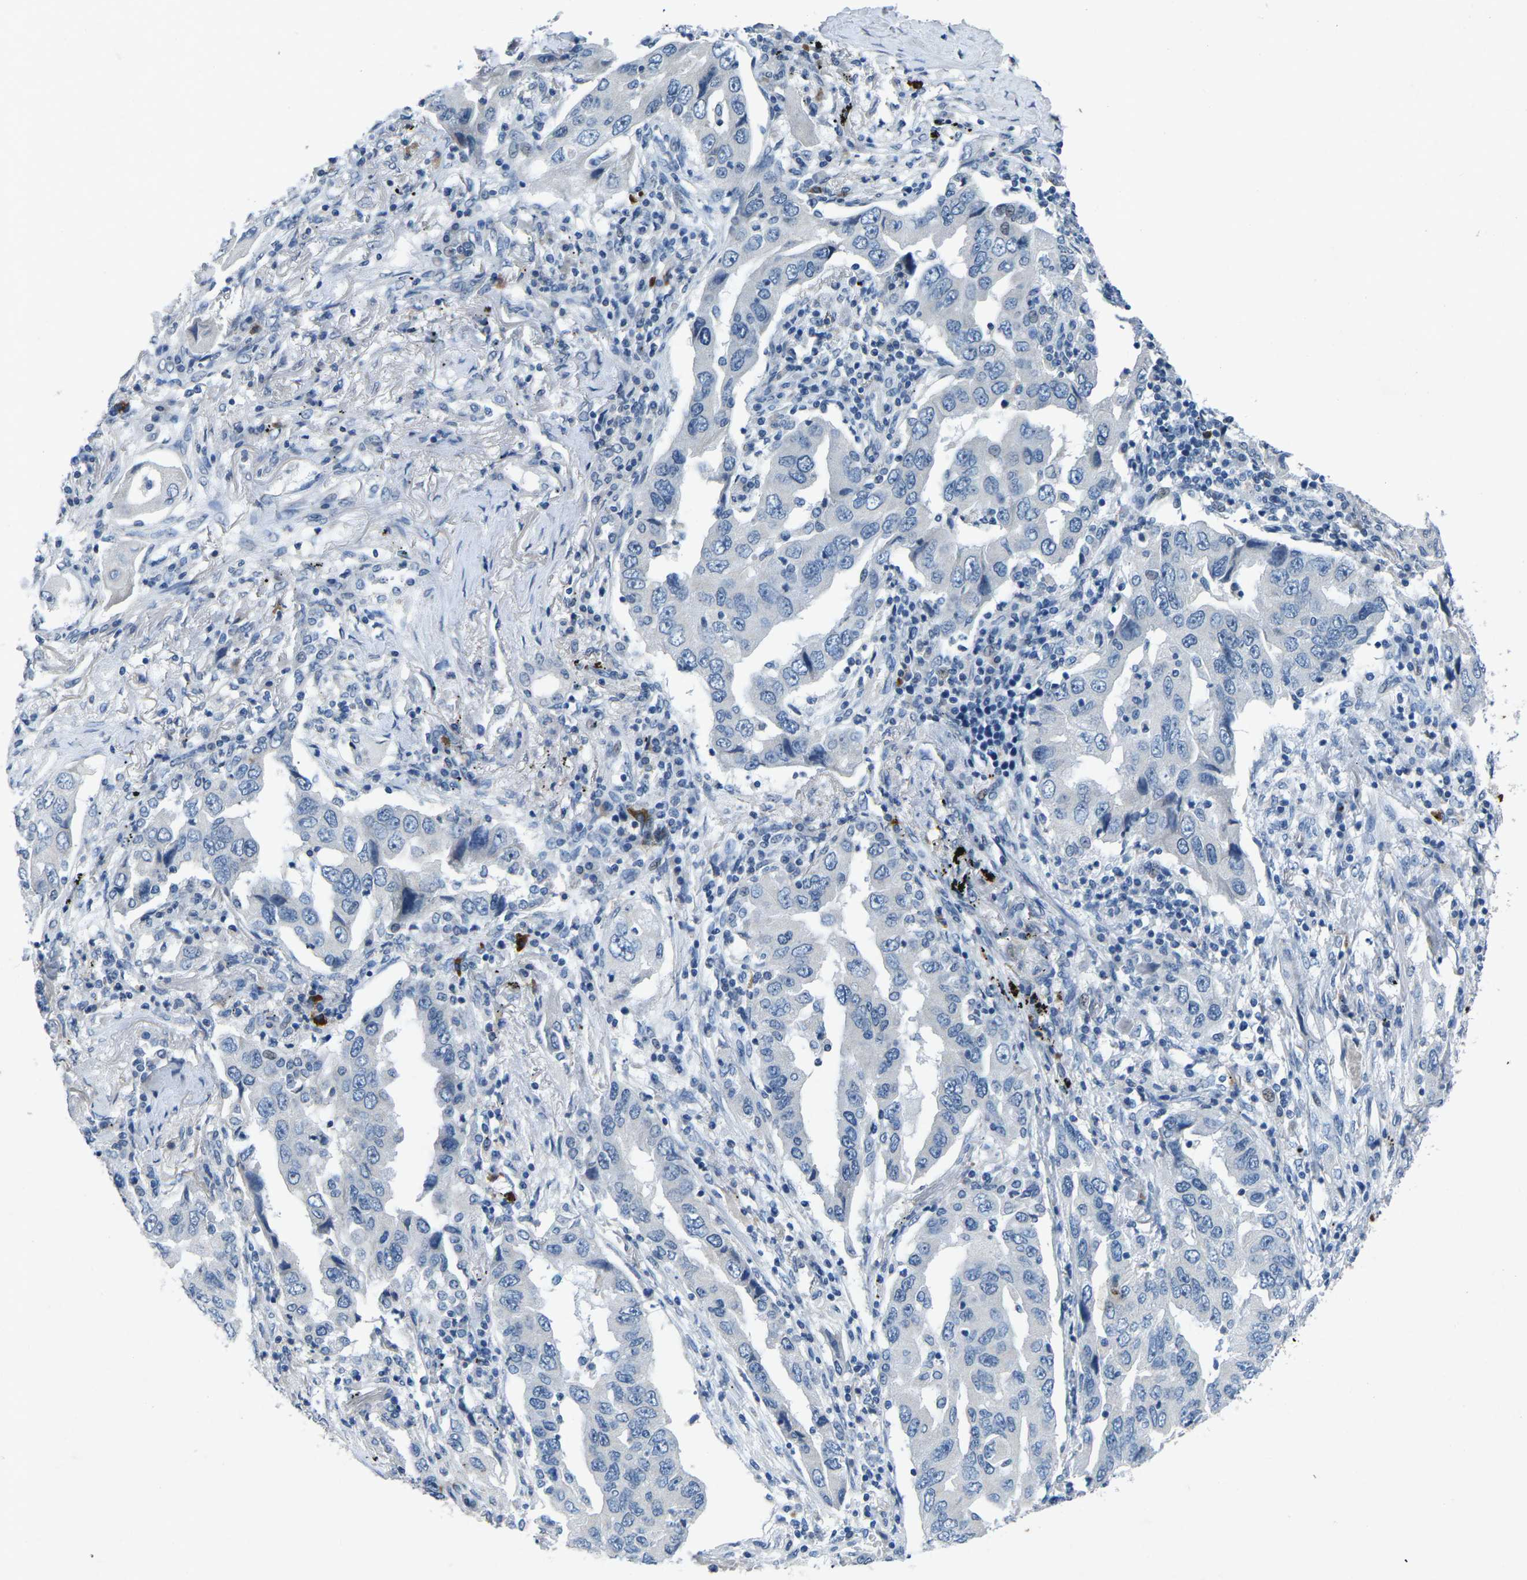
{"staining": {"intensity": "negative", "quantity": "none", "location": "none"}, "tissue": "lung cancer", "cell_type": "Tumor cells", "image_type": "cancer", "snomed": [{"axis": "morphology", "description": "Adenocarcinoma, NOS"}, {"axis": "topography", "description": "Lung"}], "caption": "A high-resolution photomicrograph shows IHC staining of lung adenocarcinoma, which exhibits no significant staining in tumor cells. (DAB (3,3'-diaminobenzidine) IHC, high magnification).", "gene": "PLG", "patient": {"sex": "female", "age": 65}}